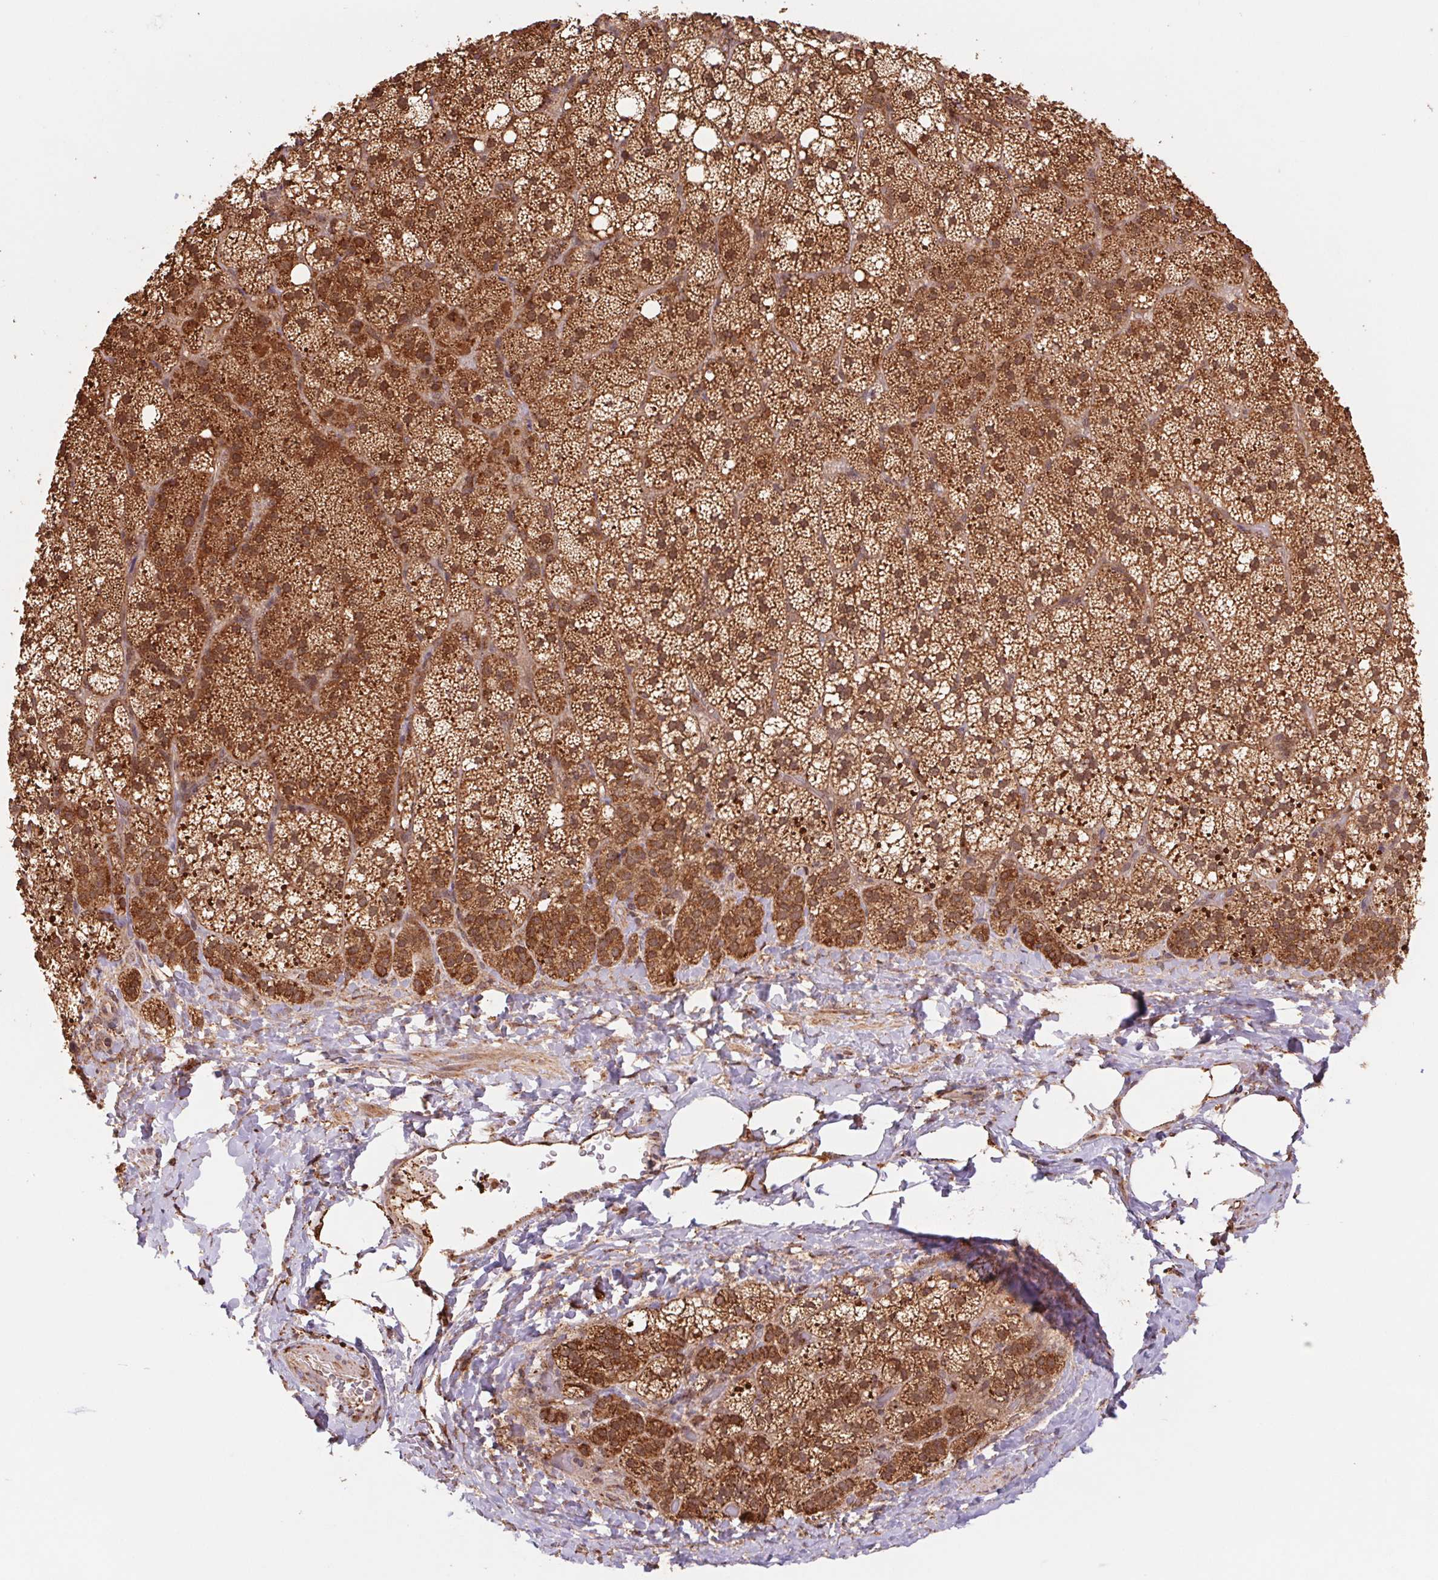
{"staining": {"intensity": "strong", "quantity": ">75%", "location": "cytoplasmic/membranous"}, "tissue": "adrenal gland", "cell_type": "Glandular cells", "image_type": "normal", "snomed": [{"axis": "morphology", "description": "Normal tissue, NOS"}, {"axis": "topography", "description": "Adrenal gland"}], "caption": "Immunohistochemical staining of benign human adrenal gland reveals strong cytoplasmic/membranous protein staining in about >75% of glandular cells.", "gene": "URM1", "patient": {"sex": "male", "age": 53}}